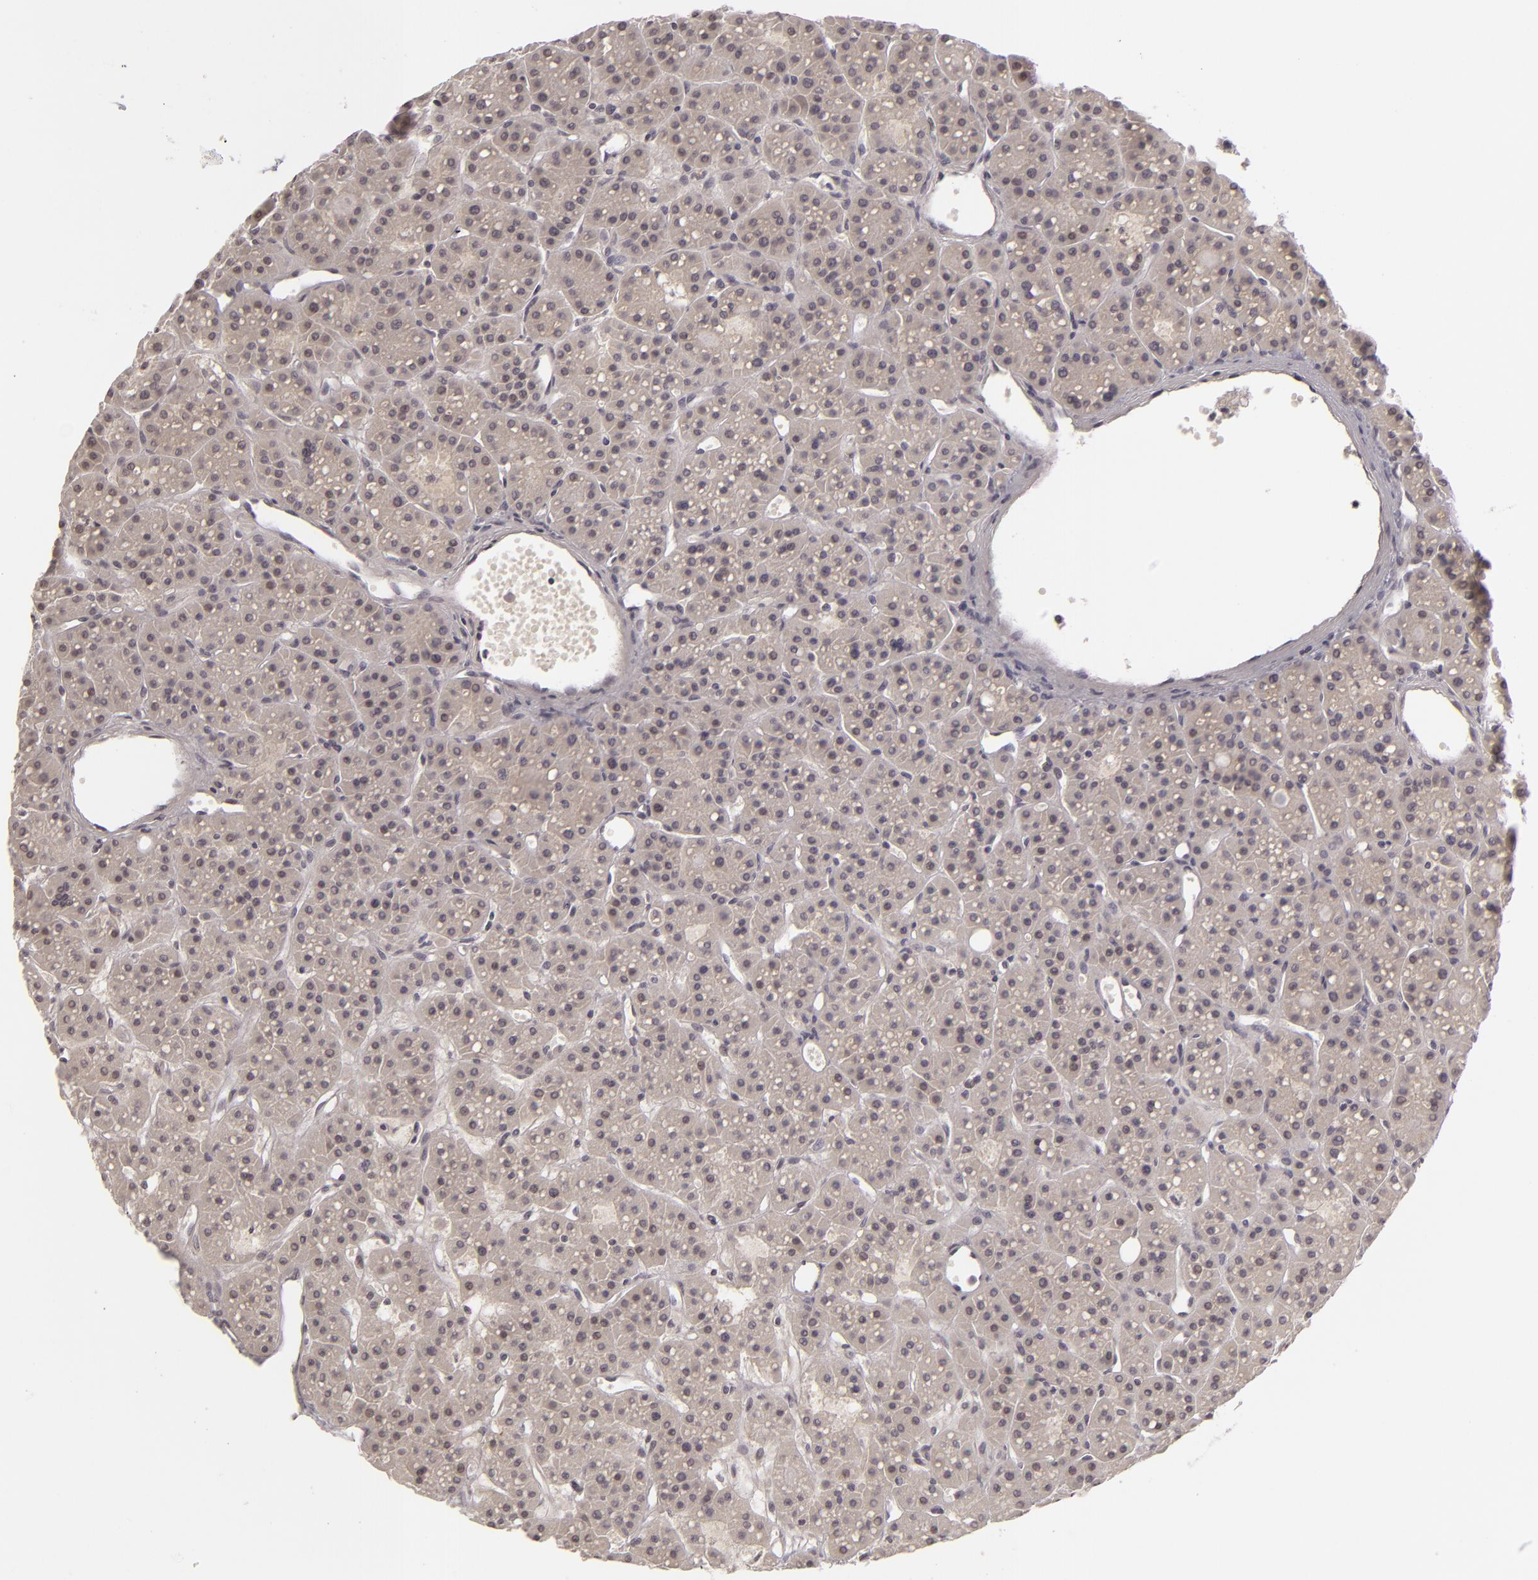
{"staining": {"intensity": "weak", "quantity": ">75%", "location": "cytoplasmic/membranous"}, "tissue": "parathyroid gland", "cell_type": "Glandular cells", "image_type": "normal", "snomed": [{"axis": "morphology", "description": "Normal tissue, NOS"}, {"axis": "topography", "description": "Parathyroid gland"}], "caption": "IHC image of benign human parathyroid gland stained for a protein (brown), which exhibits low levels of weak cytoplasmic/membranous staining in about >75% of glandular cells.", "gene": "DLG3", "patient": {"sex": "female", "age": 76}}